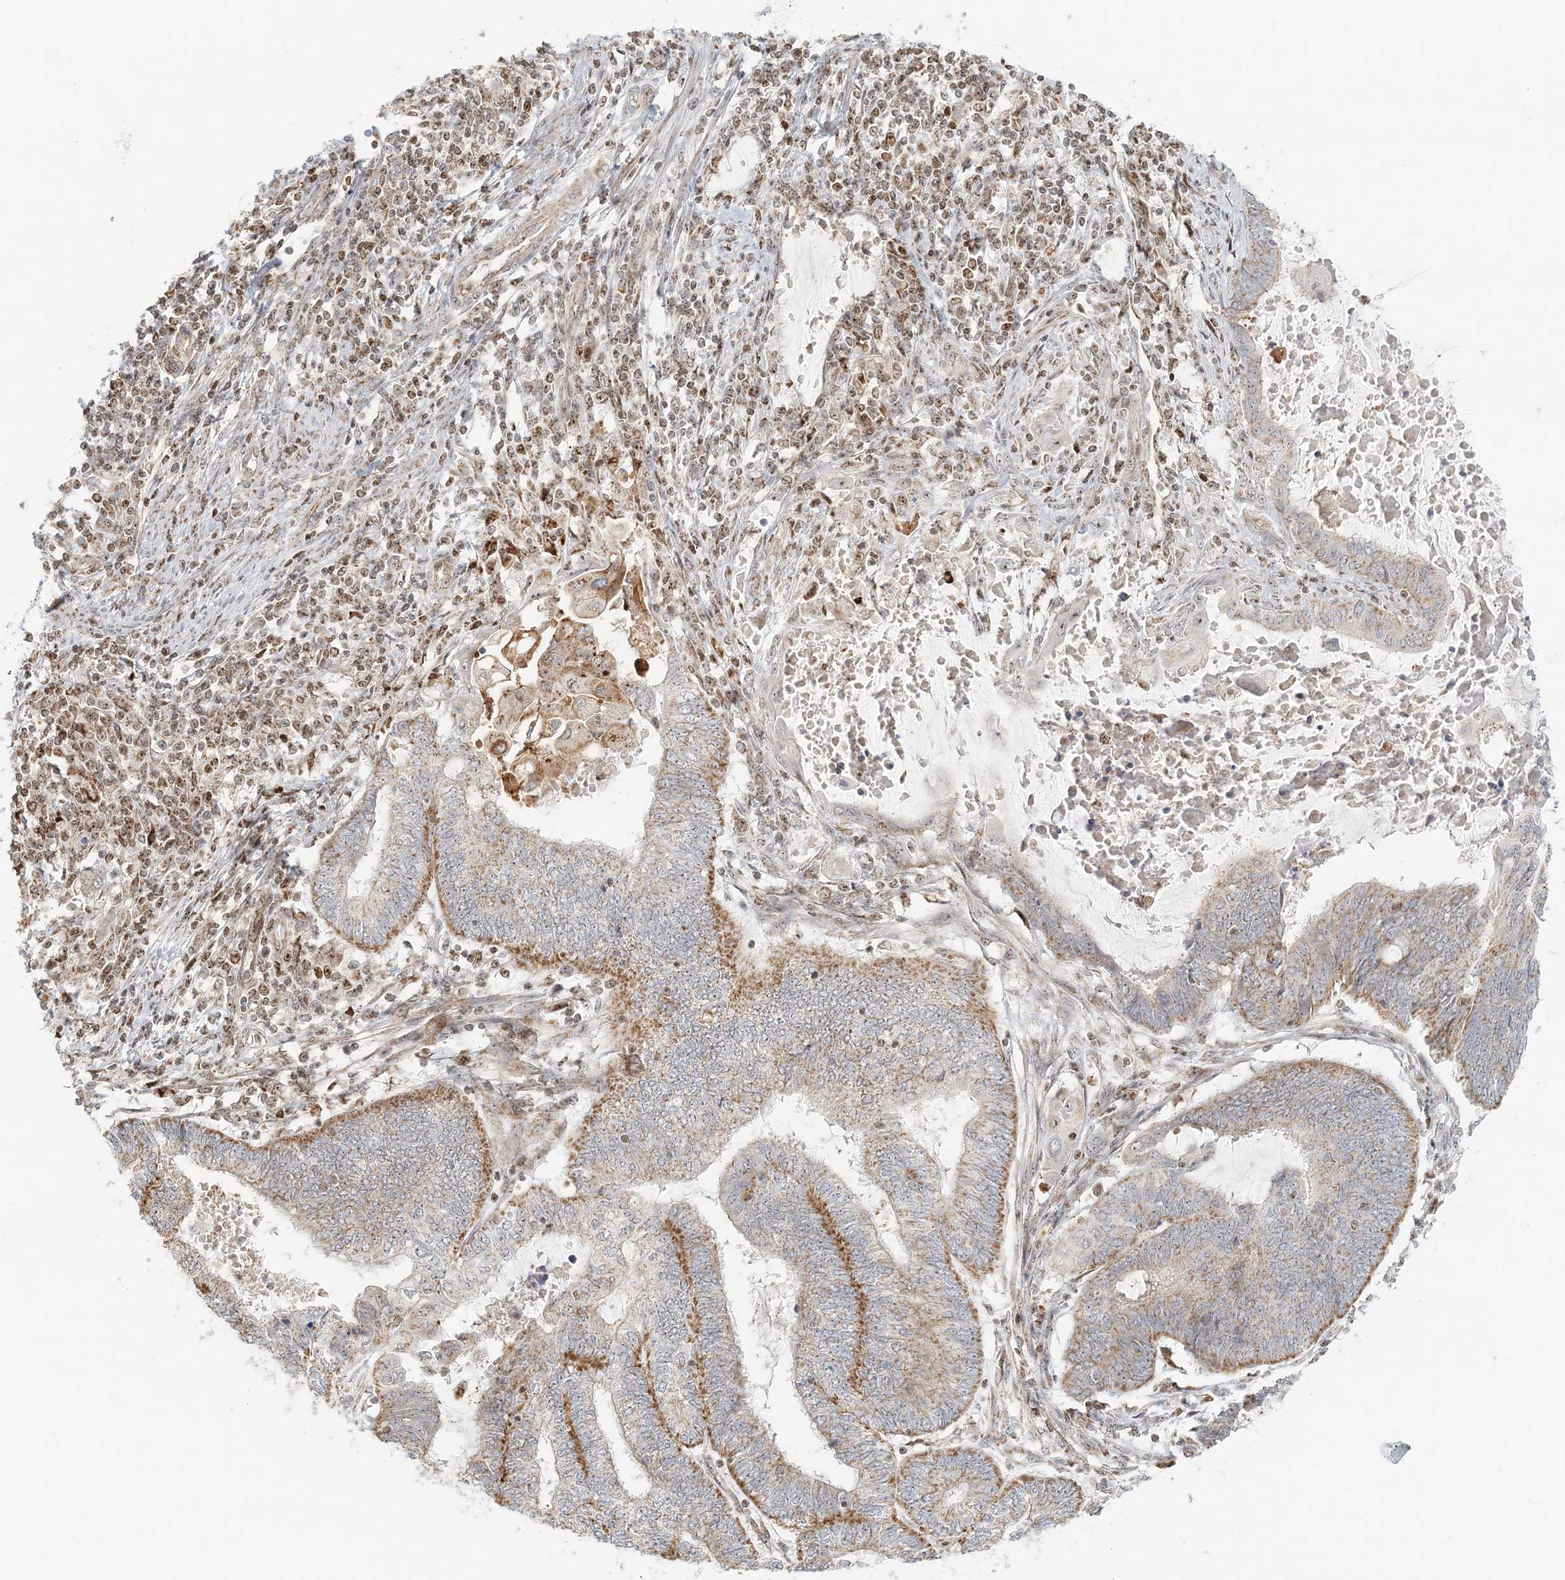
{"staining": {"intensity": "moderate", "quantity": ">75%", "location": "cytoplasmic/membranous,nuclear"}, "tissue": "endometrial cancer", "cell_type": "Tumor cells", "image_type": "cancer", "snomed": [{"axis": "morphology", "description": "Adenocarcinoma, NOS"}, {"axis": "topography", "description": "Uterus"}, {"axis": "topography", "description": "Endometrium"}], "caption": "This is an image of IHC staining of adenocarcinoma (endometrial), which shows moderate staining in the cytoplasmic/membranous and nuclear of tumor cells.", "gene": "UBE2F", "patient": {"sex": "female", "age": 70}}